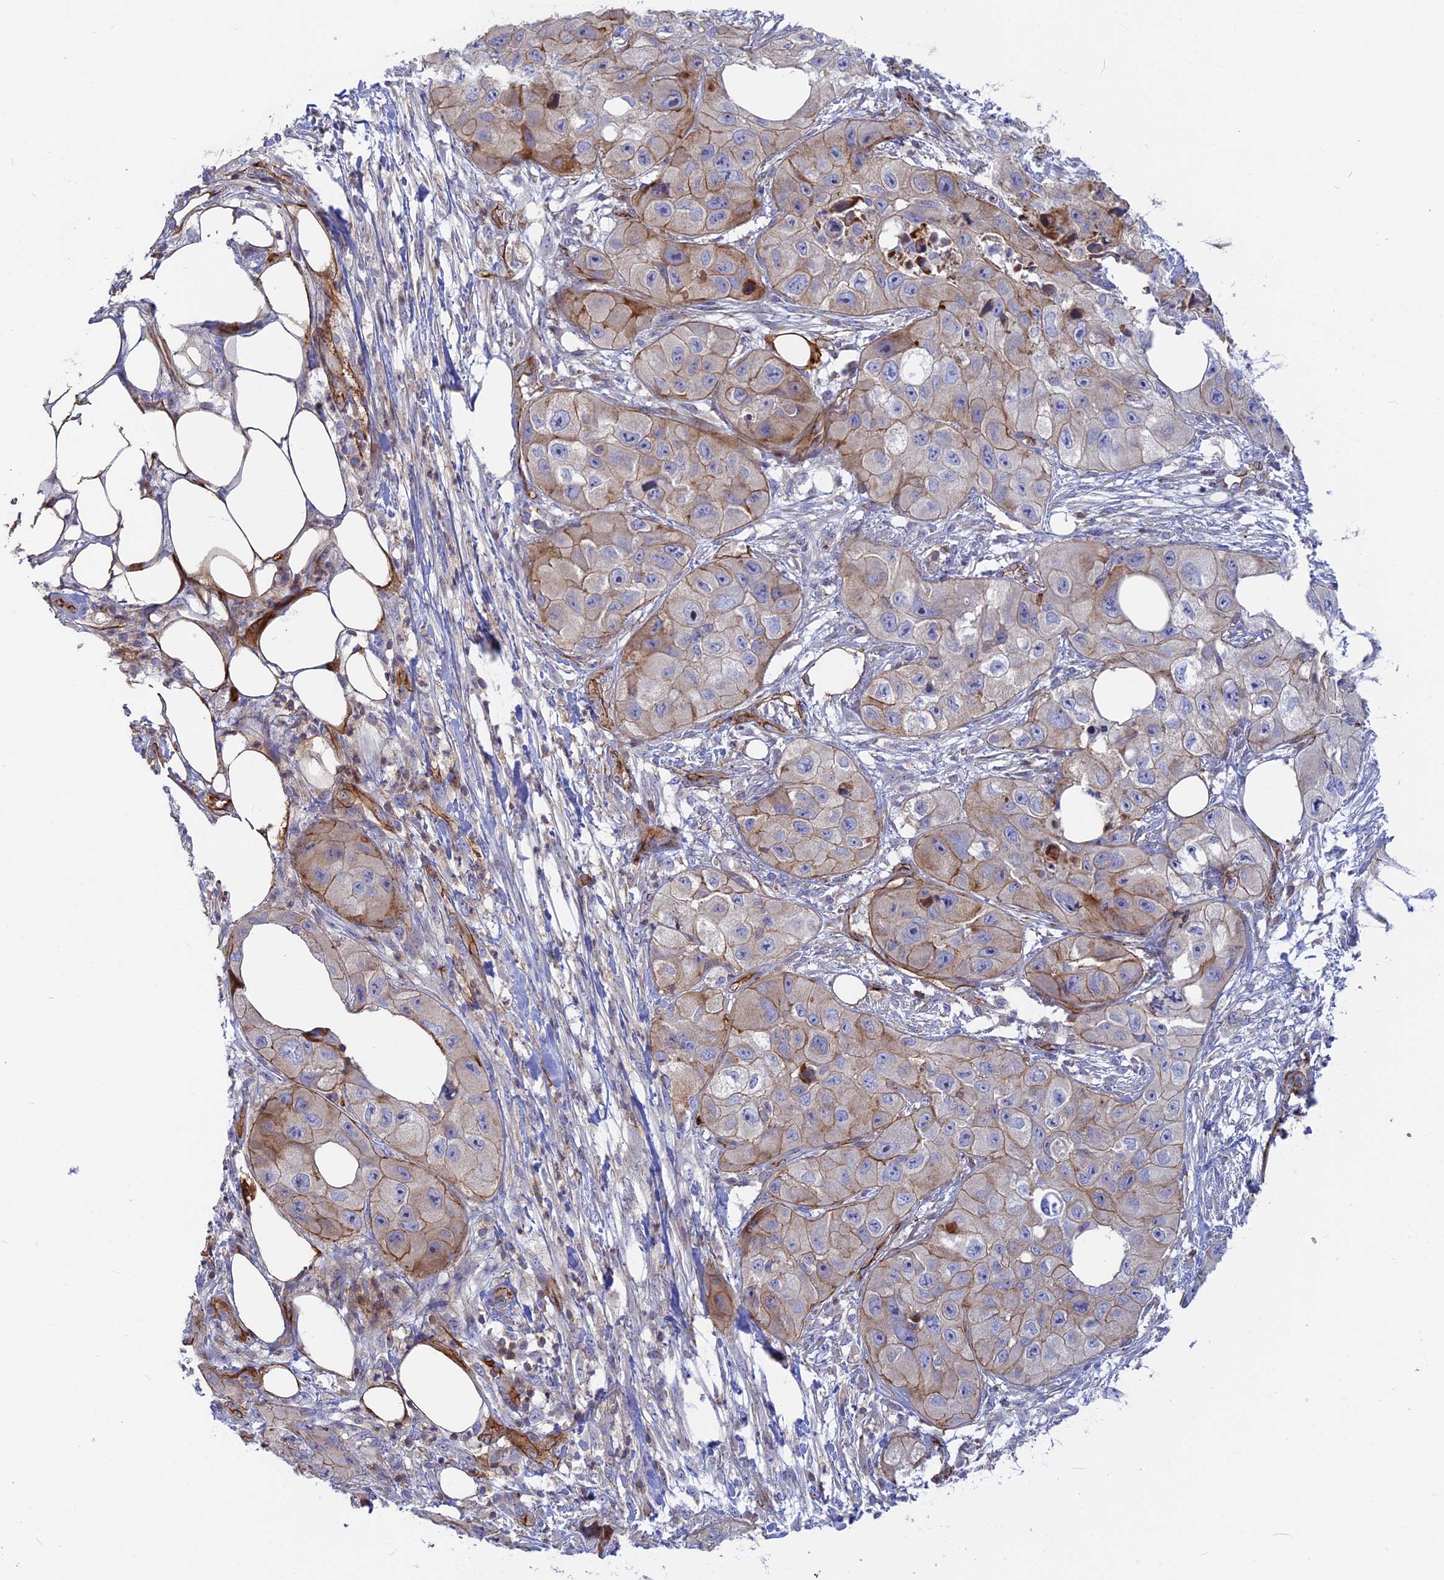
{"staining": {"intensity": "moderate", "quantity": ">75%", "location": "cytoplasmic/membranous"}, "tissue": "skin cancer", "cell_type": "Tumor cells", "image_type": "cancer", "snomed": [{"axis": "morphology", "description": "Squamous cell carcinoma, NOS"}, {"axis": "topography", "description": "Skin"}, {"axis": "topography", "description": "Subcutis"}], "caption": "This histopathology image demonstrates IHC staining of squamous cell carcinoma (skin), with medium moderate cytoplasmic/membranous staining in about >75% of tumor cells.", "gene": "CNBD2", "patient": {"sex": "male", "age": 73}}